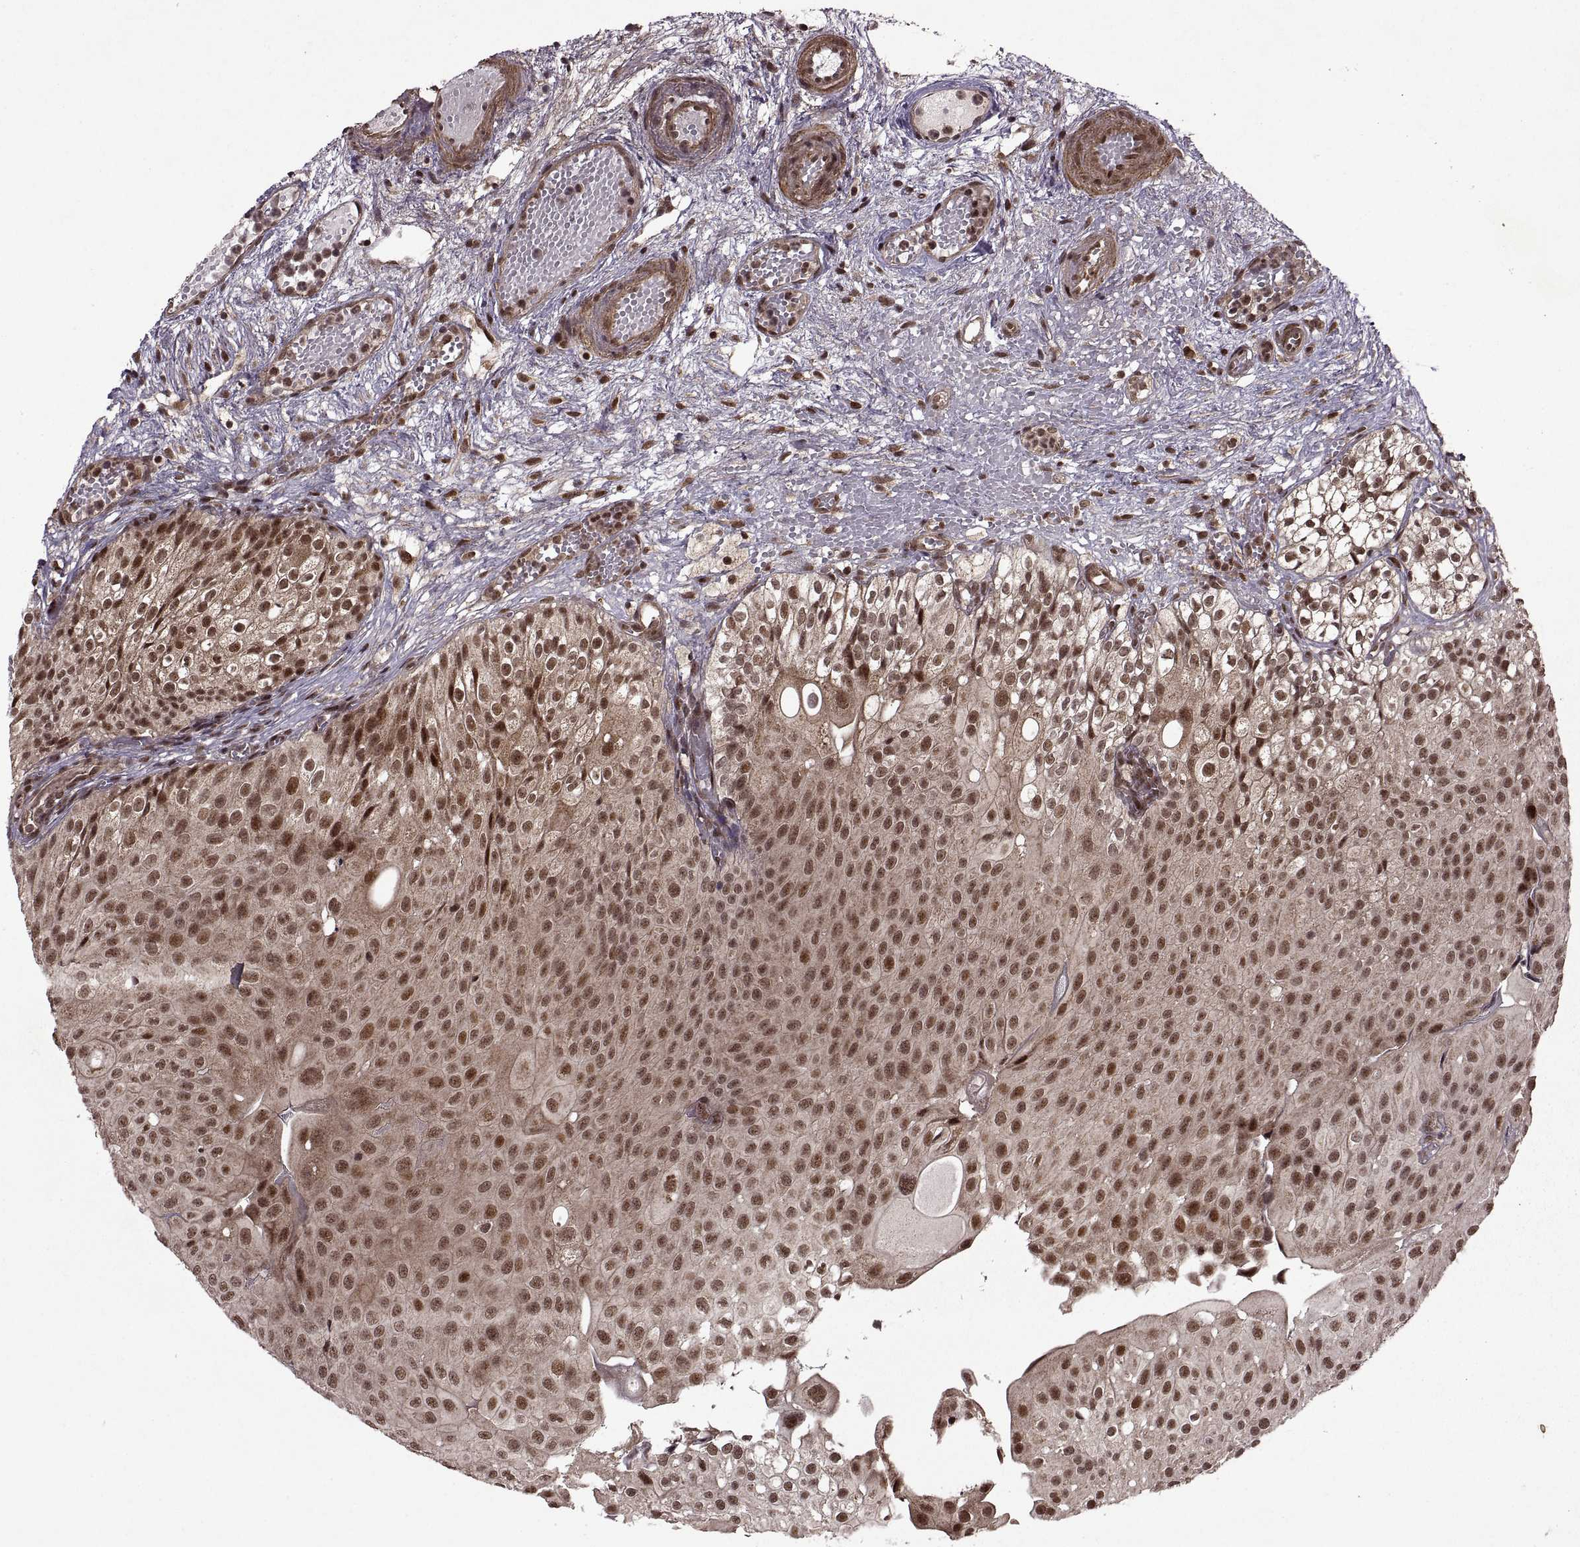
{"staining": {"intensity": "moderate", "quantity": ">75%", "location": "cytoplasmic/membranous,nuclear"}, "tissue": "urothelial cancer", "cell_type": "Tumor cells", "image_type": "cancer", "snomed": [{"axis": "morphology", "description": "Urothelial carcinoma, Low grade"}, {"axis": "topography", "description": "Urinary bladder"}], "caption": "Immunohistochemical staining of urothelial carcinoma (low-grade) demonstrates medium levels of moderate cytoplasmic/membranous and nuclear protein staining in about >75% of tumor cells.", "gene": "PTOV1", "patient": {"sex": "male", "age": 72}}